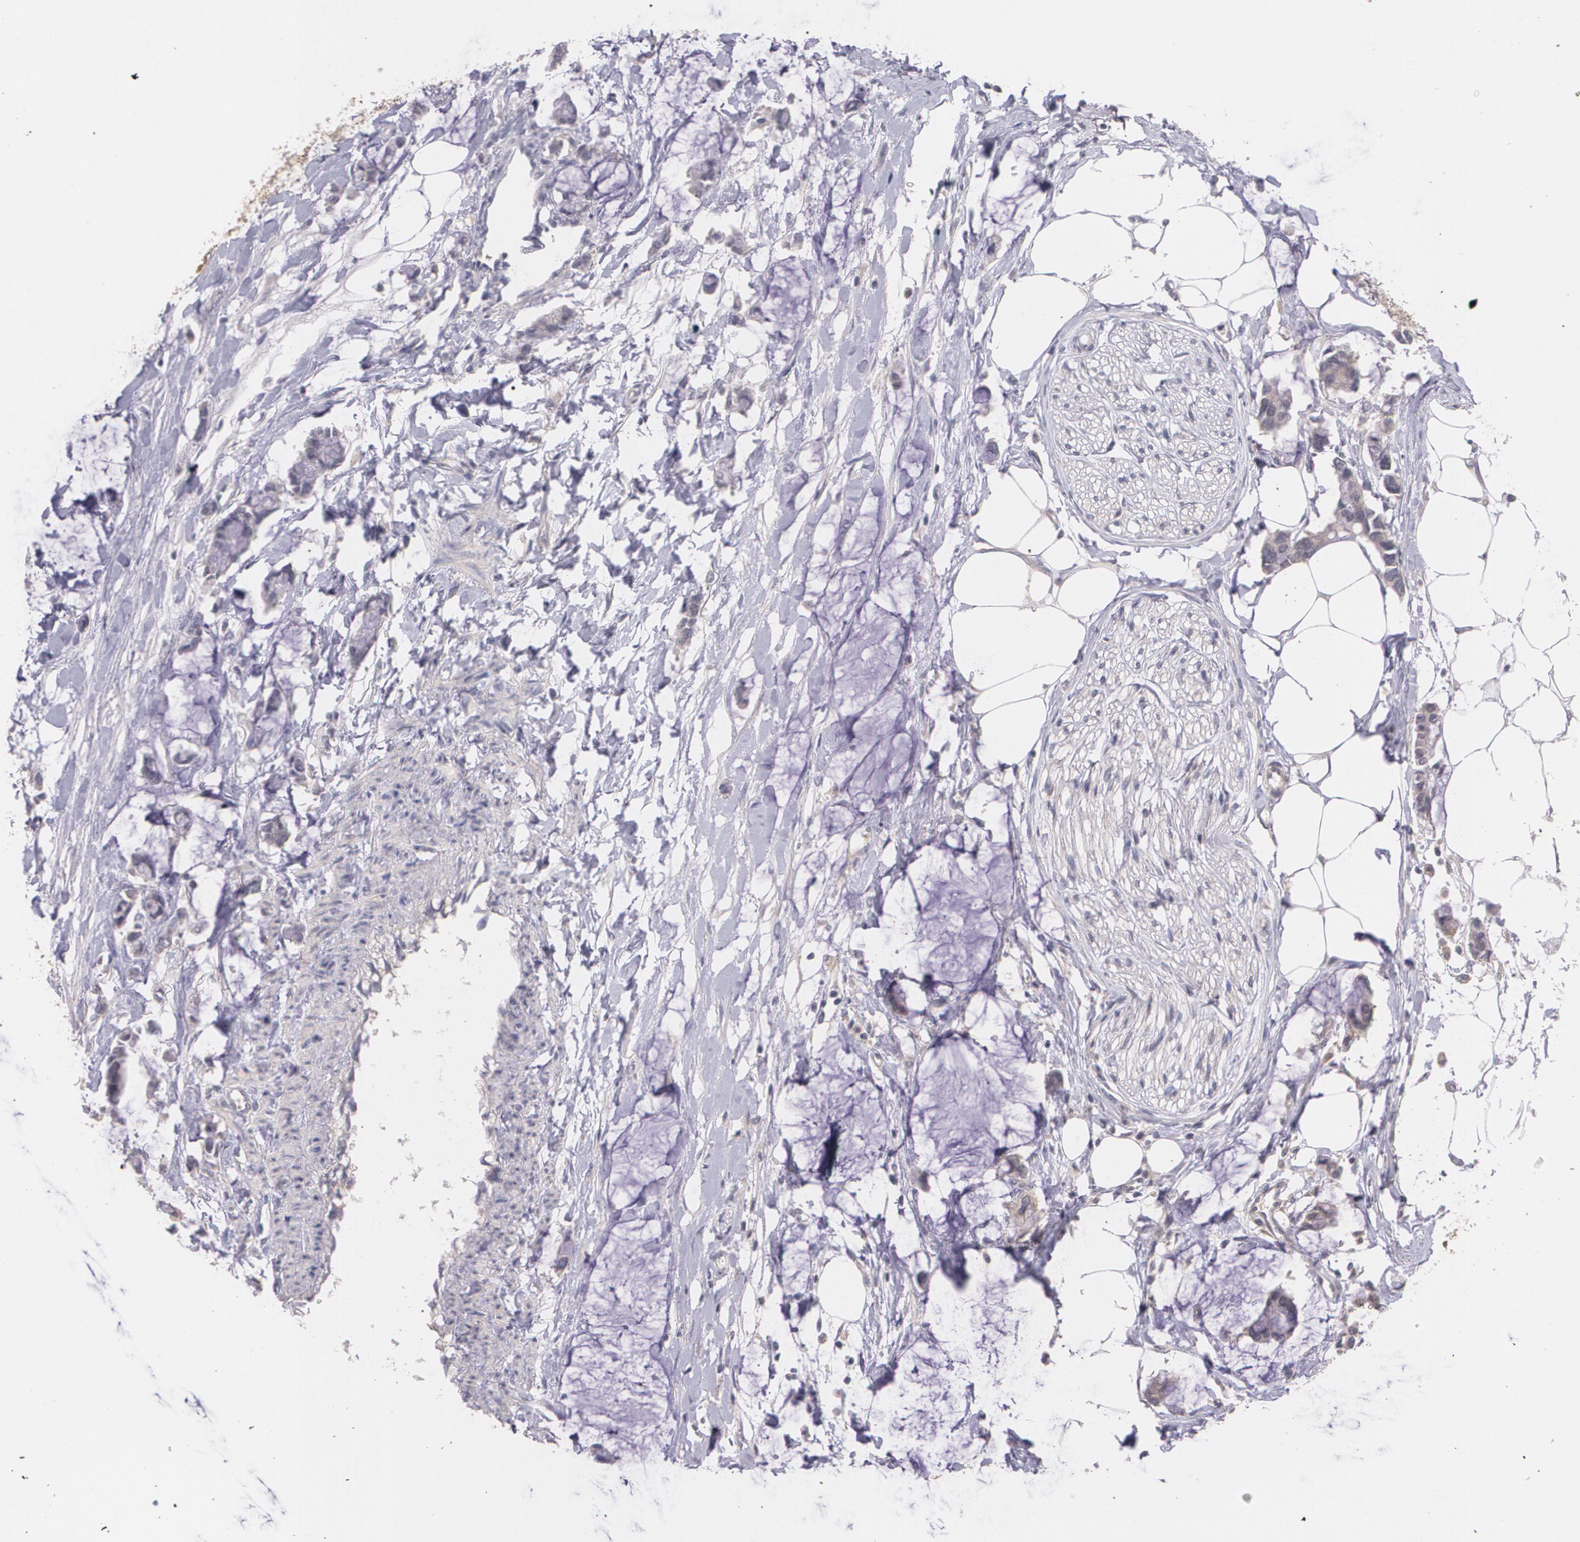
{"staining": {"intensity": "negative", "quantity": "none", "location": "none"}, "tissue": "colorectal cancer", "cell_type": "Tumor cells", "image_type": "cancer", "snomed": [{"axis": "morphology", "description": "Normal tissue, NOS"}, {"axis": "morphology", "description": "Adenocarcinoma, NOS"}, {"axis": "topography", "description": "Colon"}, {"axis": "topography", "description": "Peripheral nerve tissue"}], "caption": "Immunohistochemistry (IHC) micrograph of human colorectal cancer stained for a protein (brown), which displays no staining in tumor cells. (DAB IHC with hematoxylin counter stain).", "gene": "TM4SF1", "patient": {"sex": "male", "age": 14}}